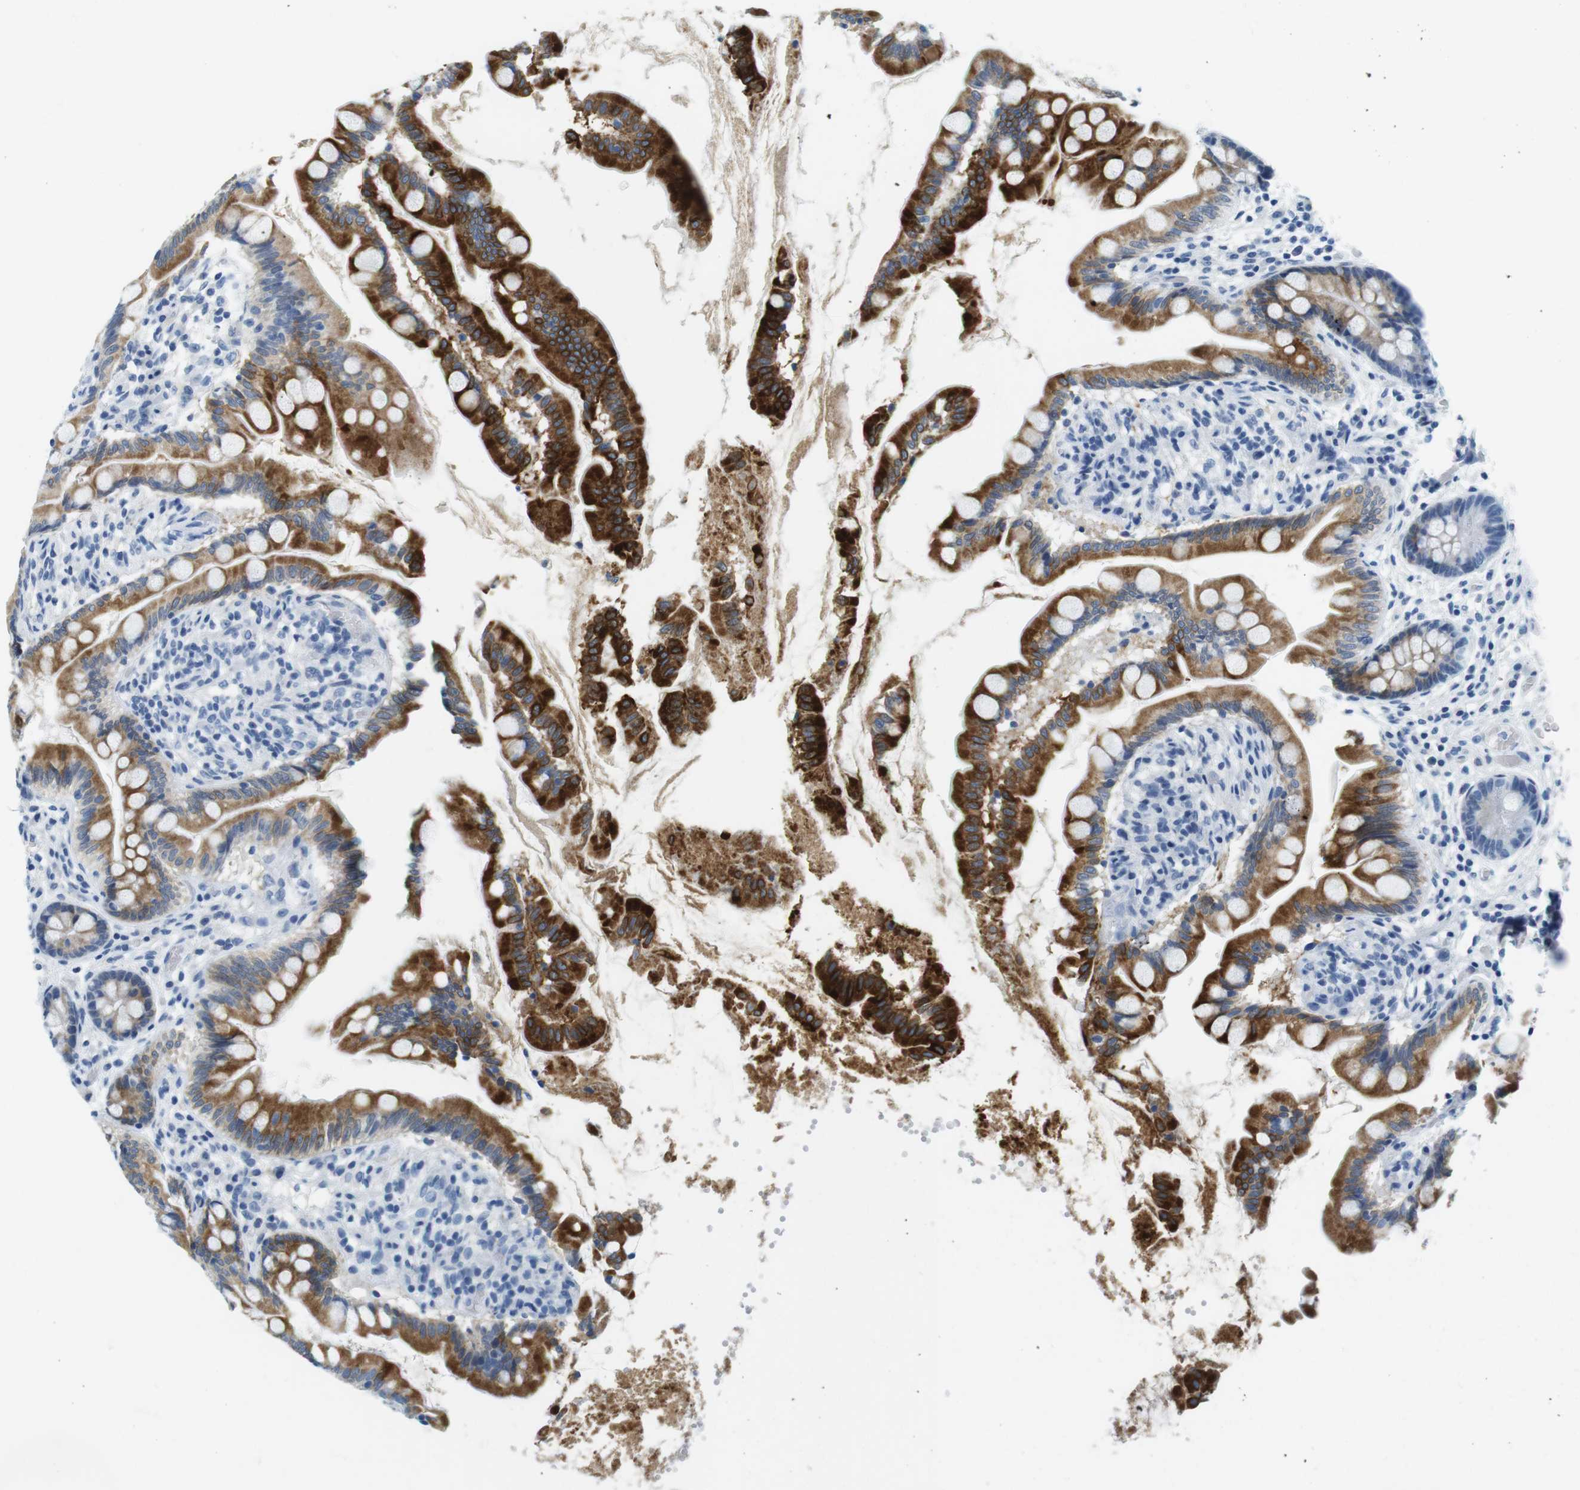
{"staining": {"intensity": "strong", "quantity": ">75%", "location": "cytoplasmic/membranous"}, "tissue": "small intestine", "cell_type": "Glandular cells", "image_type": "normal", "snomed": [{"axis": "morphology", "description": "Normal tissue, NOS"}, {"axis": "topography", "description": "Small intestine"}], "caption": "IHC micrograph of normal small intestine: human small intestine stained using immunohistochemistry demonstrates high levels of strong protein expression localized specifically in the cytoplasmic/membranous of glandular cells, appearing as a cytoplasmic/membranous brown color.", "gene": "CYP2C9", "patient": {"sex": "female", "age": 56}}